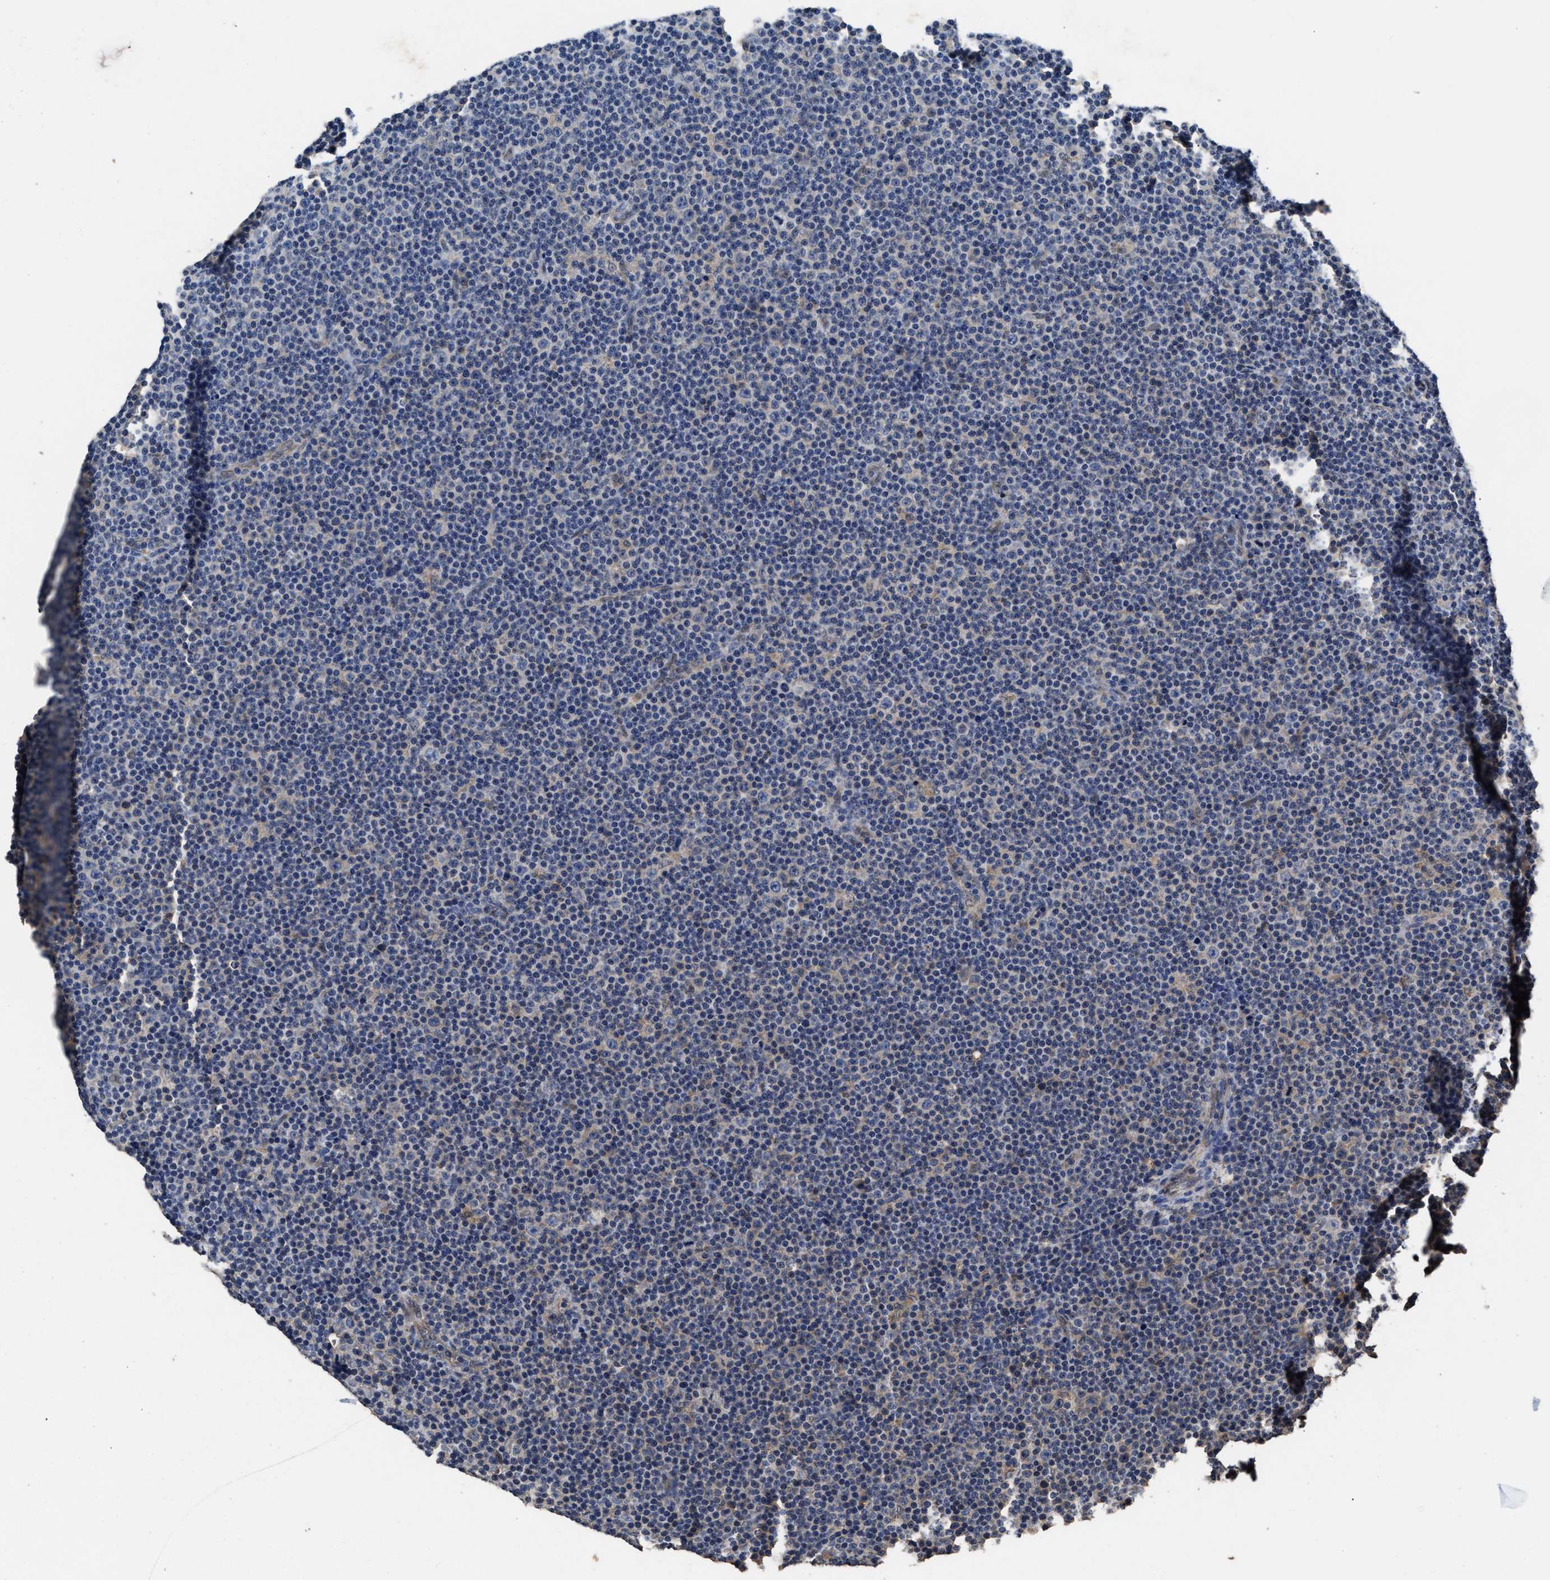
{"staining": {"intensity": "negative", "quantity": "none", "location": "none"}, "tissue": "lymphoma", "cell_type": "Tumor cells", "image_type": "cancer", "snomed": [{"axis": "morphology", "description": "Malignant lymphoma, non-Hodgkin's type, Low grade"}, {"axis": "topography", "description": "Lymph node"}], "caption": "Tumor cells show no significant protein positivity in lymphoma.", "gene": "YWHAE", "patient": {"sex": "female", "age": 67}}